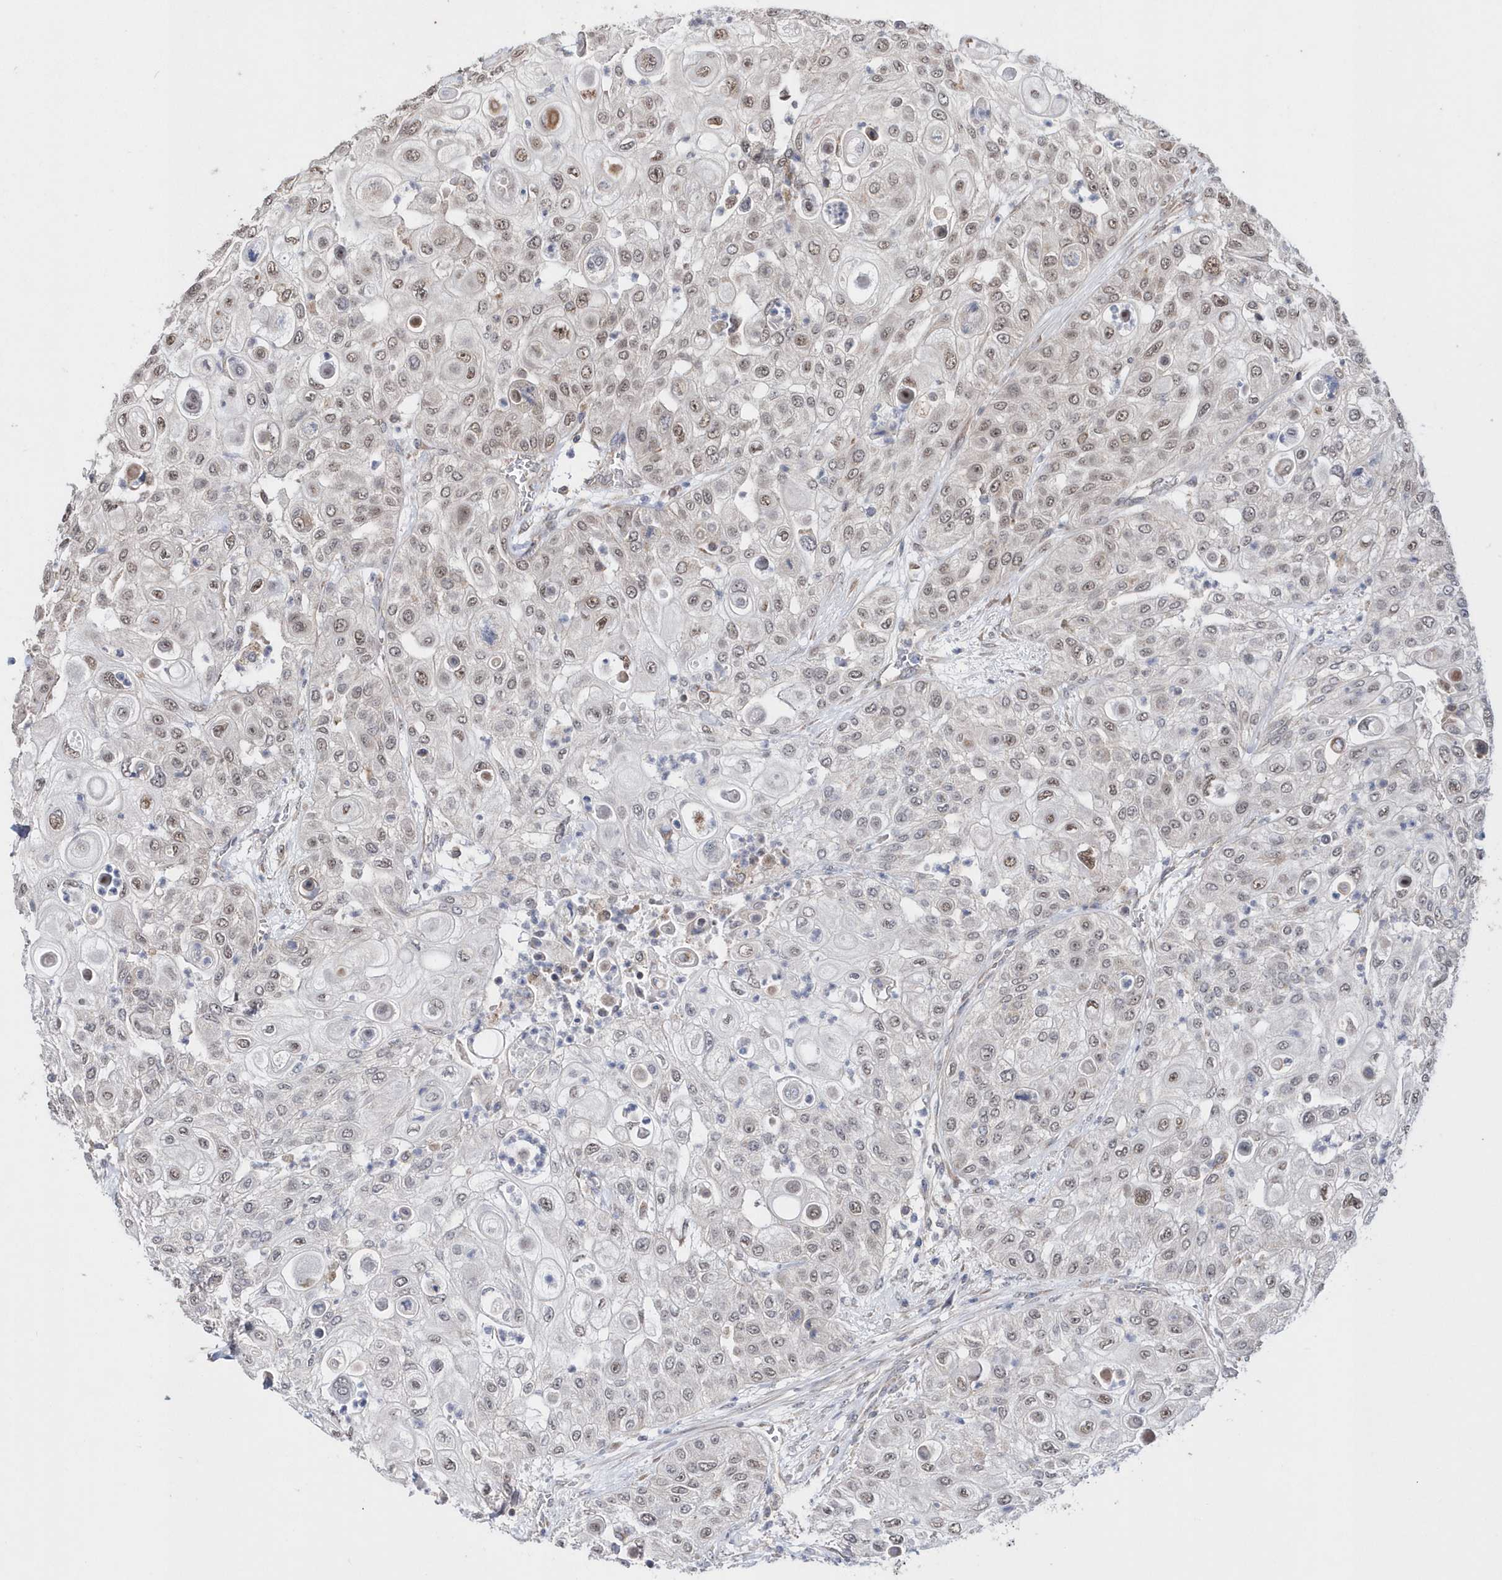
{"staining": {"intensity": "negative", "quantity": "none", "location": "none"}, "tissue": "urothelial cancer", "cell_type": "Tumor cells", "image_type": "cancer", "snomed": [{"axis": "morphology", "description": "Urothelial carcinoma, High grade"}, {"axis": "topography", "description": "Urinary bladder"}], "caption": "A histopathology image of high-grade urothelial carcinoma stained for a protein displays no brown staining in tumor cells.", "gene": "DALRD3", "patient": {"sex": "female", "age": 79}}